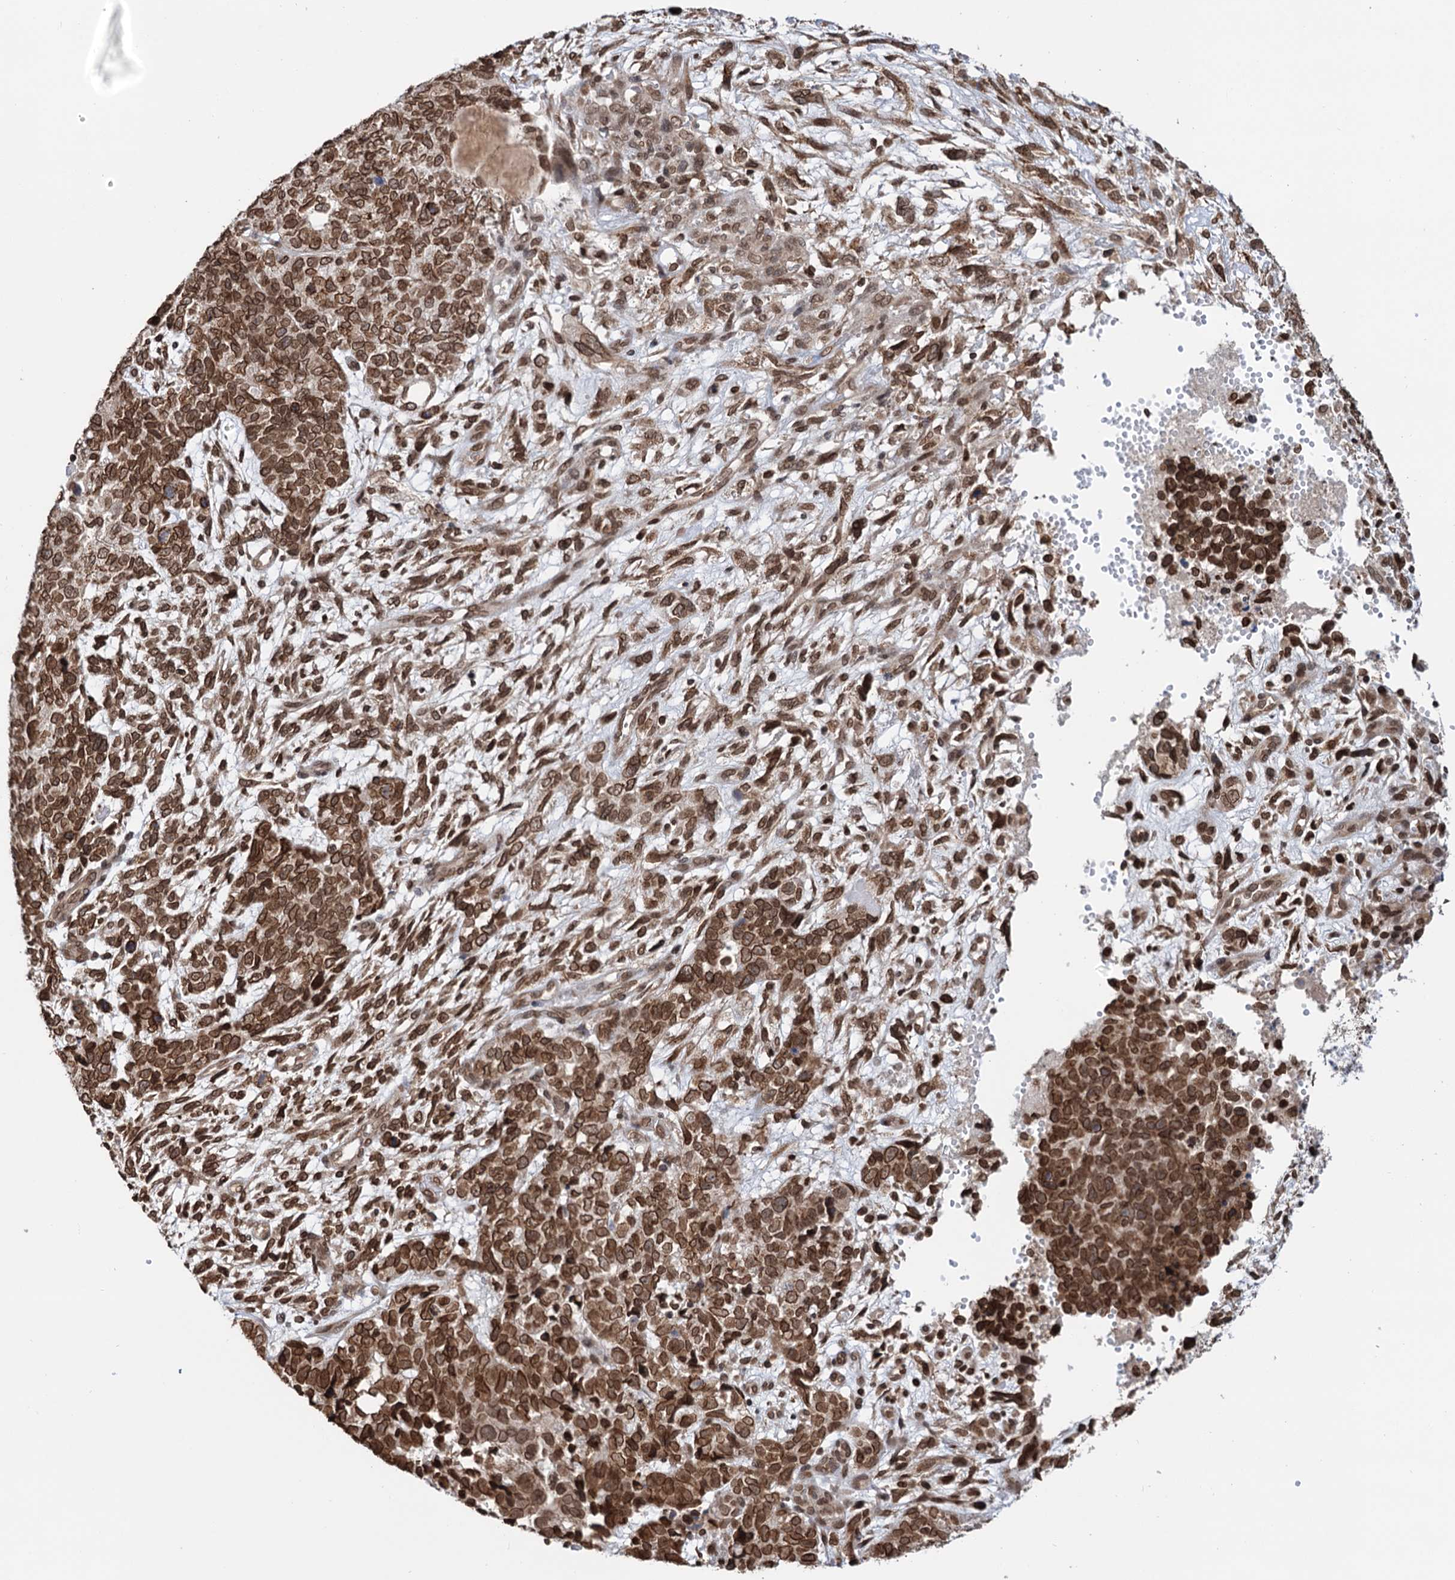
{"staining": {"intensity": "strong", "quantity": ">75%", "location": "nuclear"}, "tissue": "cervical cancer", "cell_type": "Tumor cells", "image_type": "cancer", "snomed": [{"axis": "morphology", "description": "Squamous cell carcinoma, NOS"}, {"axis": "topography", "description": "Cervix"}], "caption": "Immunohistochemical staining of human cervical squamous cell carcinoma displays strong nuclear protein expression in approximately >75% of tumor cells.", "gene": "ZC3H13", "patient": {"sex": "female", "age": 63}}